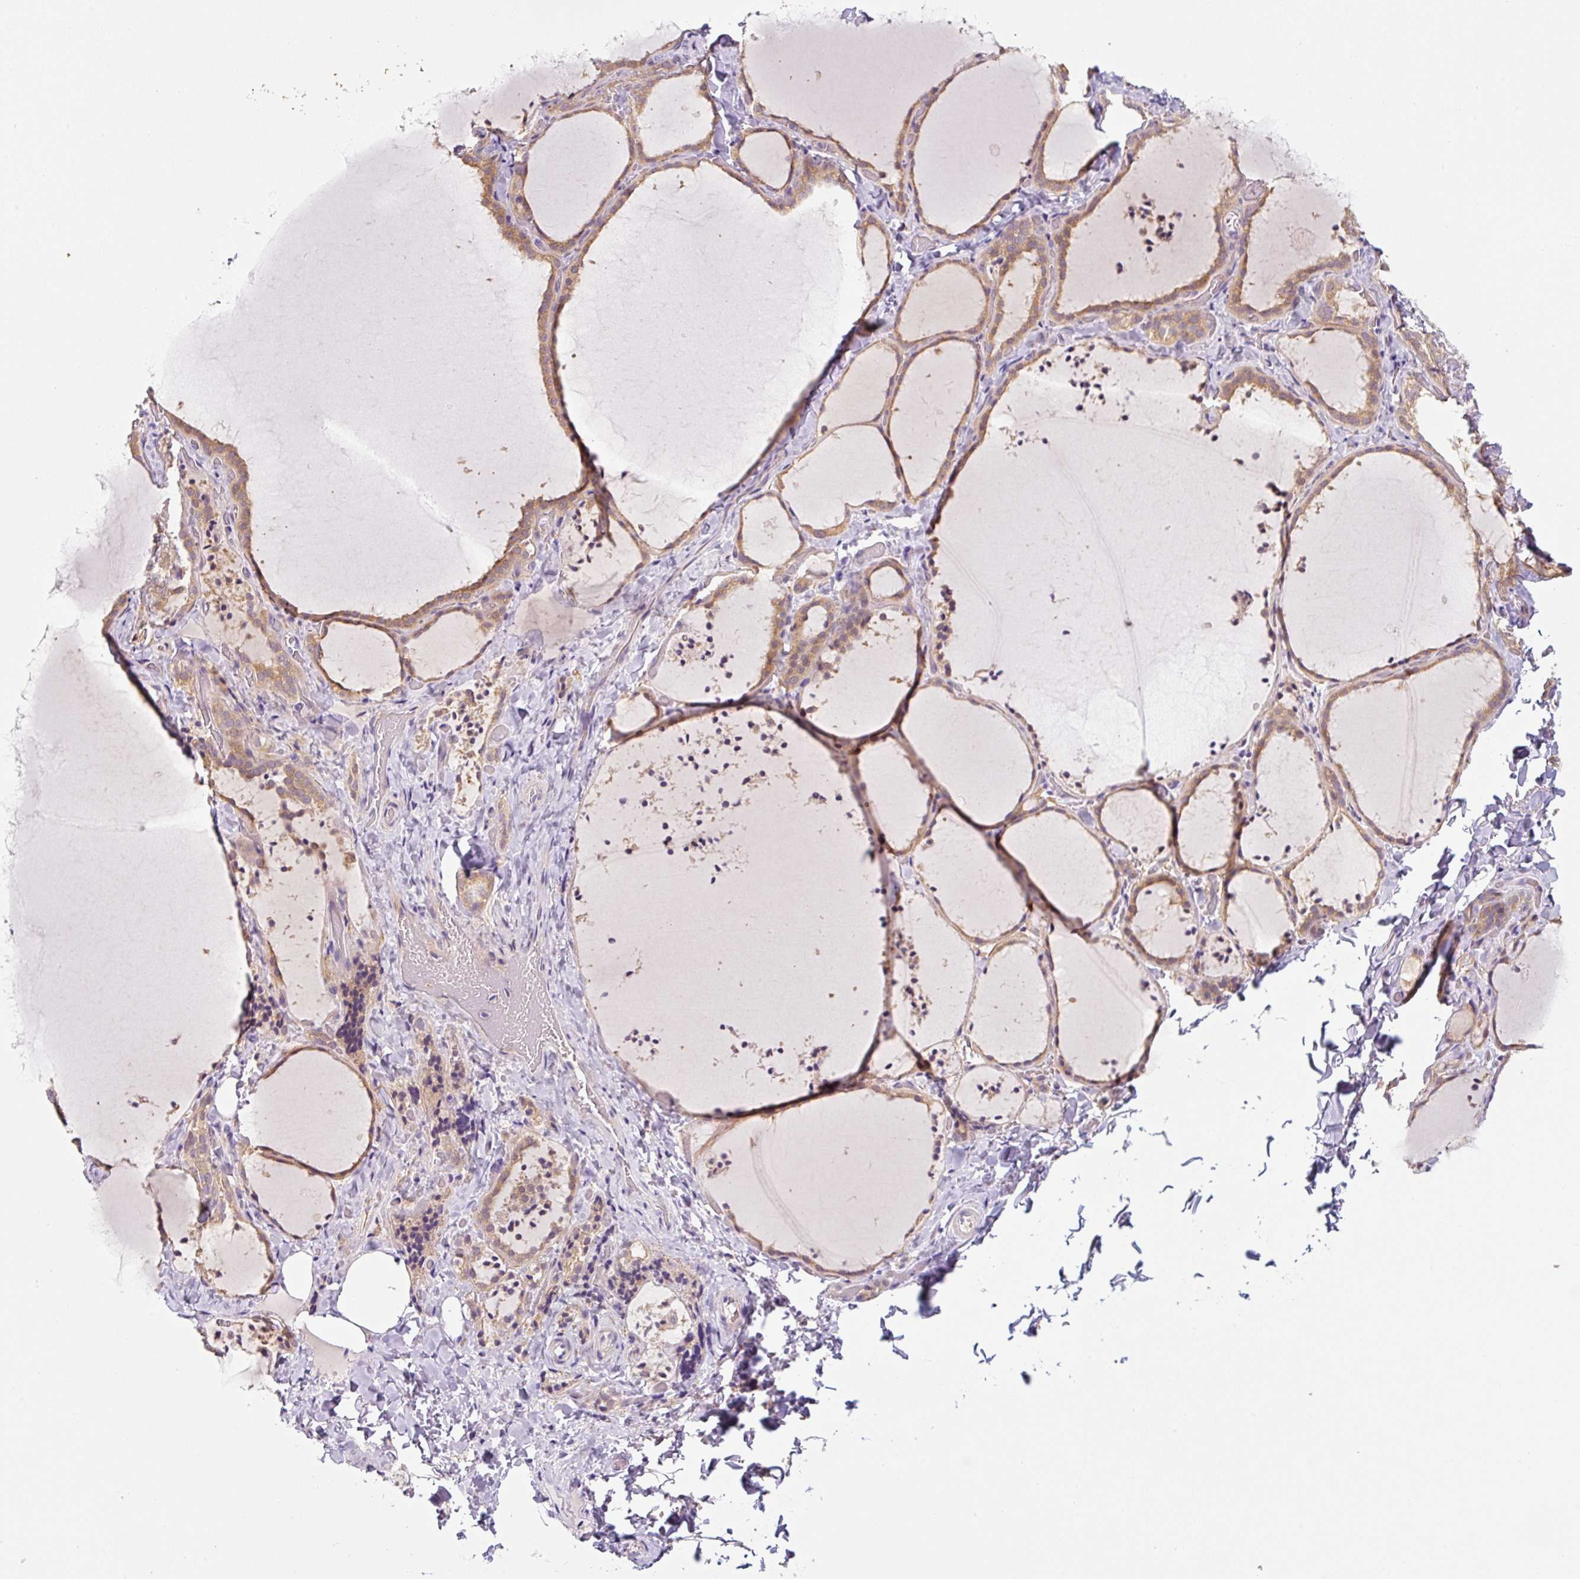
{"staining": {"intensity": "weak", "quantity": ">75%", "location": "cytoplasmic/membranous"}, "tissue": "thyroid gland", "cell_type": "Glandular cells", "image_type": "normal", "snomed": [{"axis": "morphology", "description": "Normal tissue, NOS"}, {"axis": "topography", "description": "Thyroid gland"}], "caption": "DAB (3,3'-diaminobenzidine) immunohistochemical staining of normal human thyroid gland displays weak cytoplasmic/membranous protein positivity in approximately >75% of glandular cells. (brown staining indicates protein expression, while blue staining denotes nuclei).", "gene": "PRKAA2", "patient": {"sex": "female", "age": 22}}